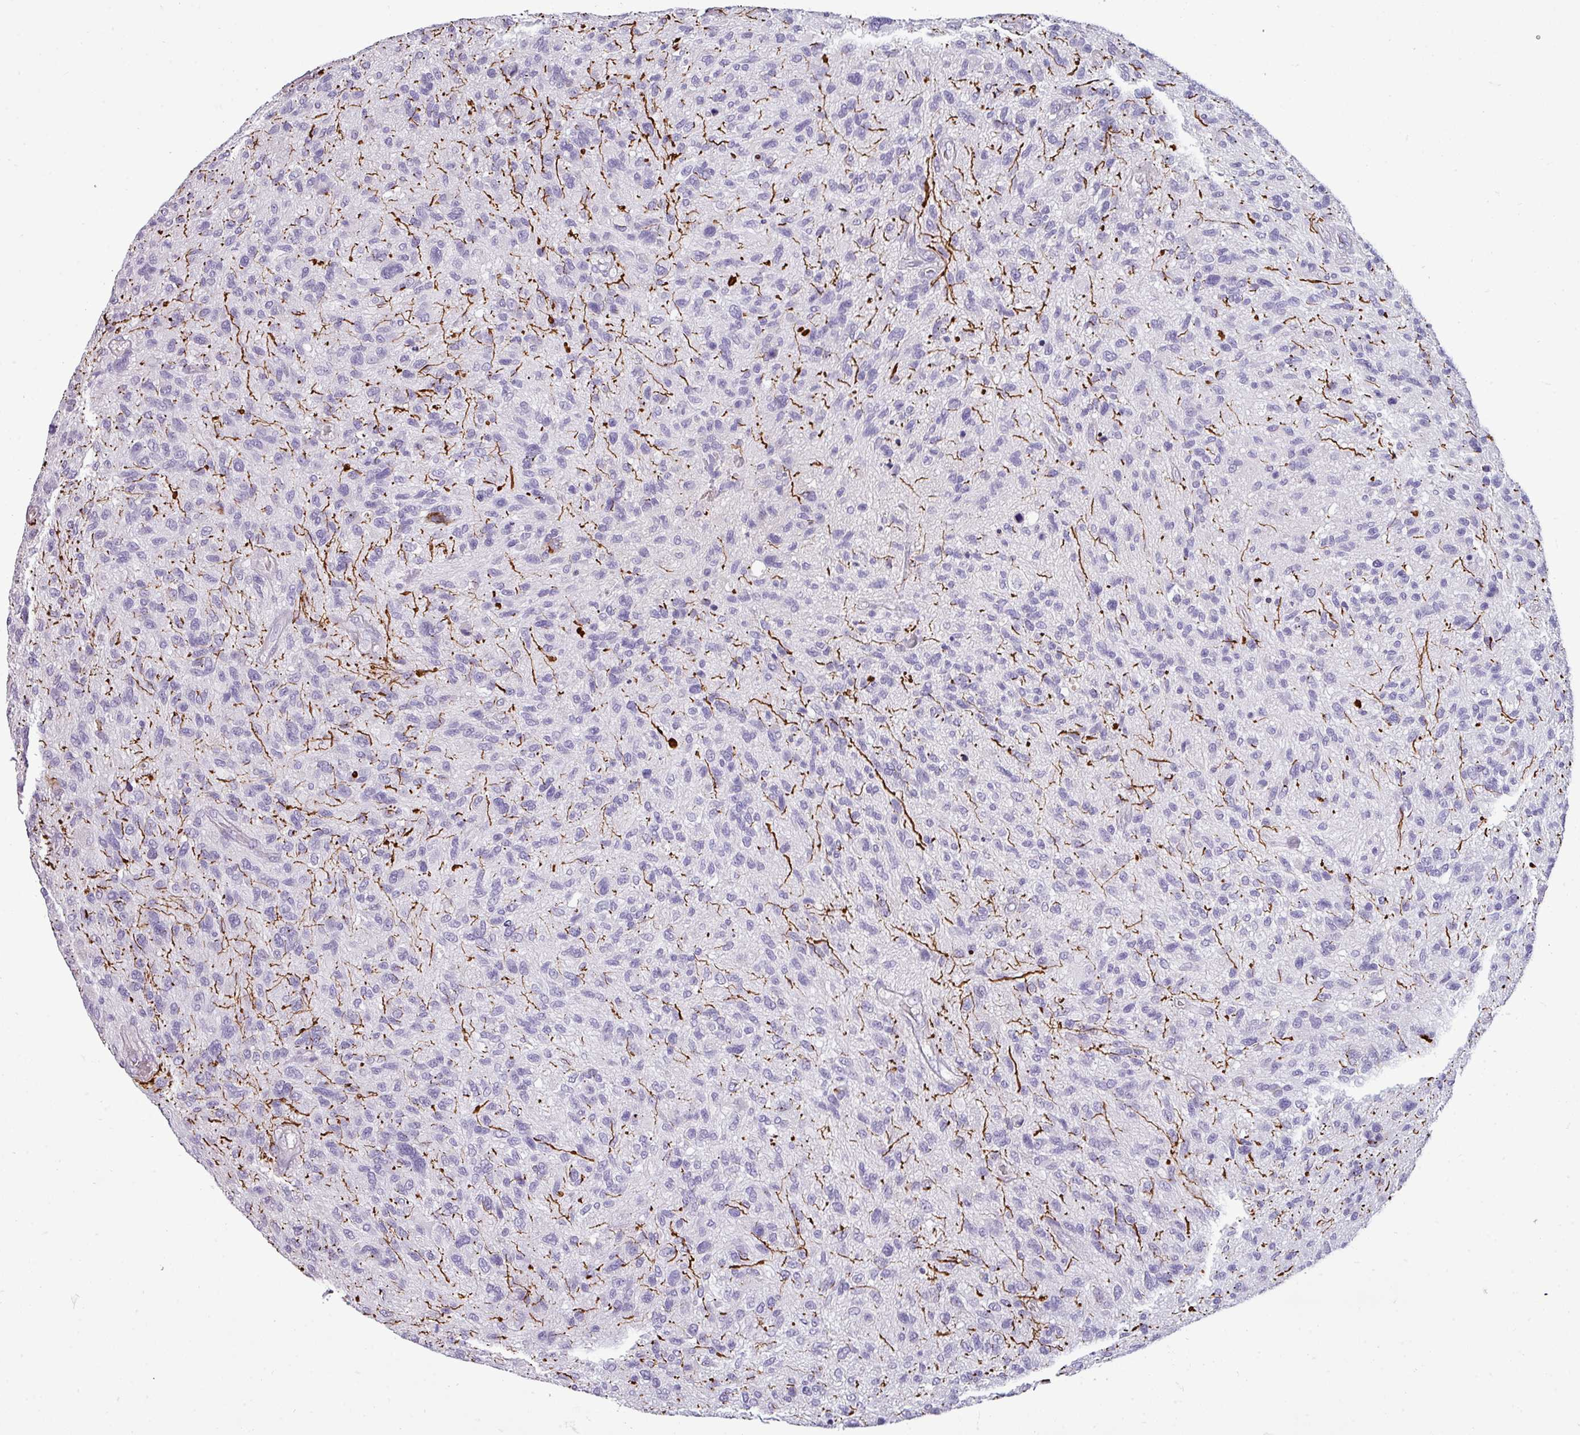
{"staining": {"intensity": "negative", "quantity": "none", "location": "none"}, "tissue": "glioma", "cell_type": "Tumor cells", "image_type": "cancer", "snomed": [{"axis": "morphology", "description": "Glioma, malignant, High grade"}, {"axis": "topography", "description": "Brain"}], "caption": "Histopathology image shows no significant protein positivity in tumor cells of glioma.", "gene": "DNAAF9", "patient": {"sex": "male", "age": 47}}